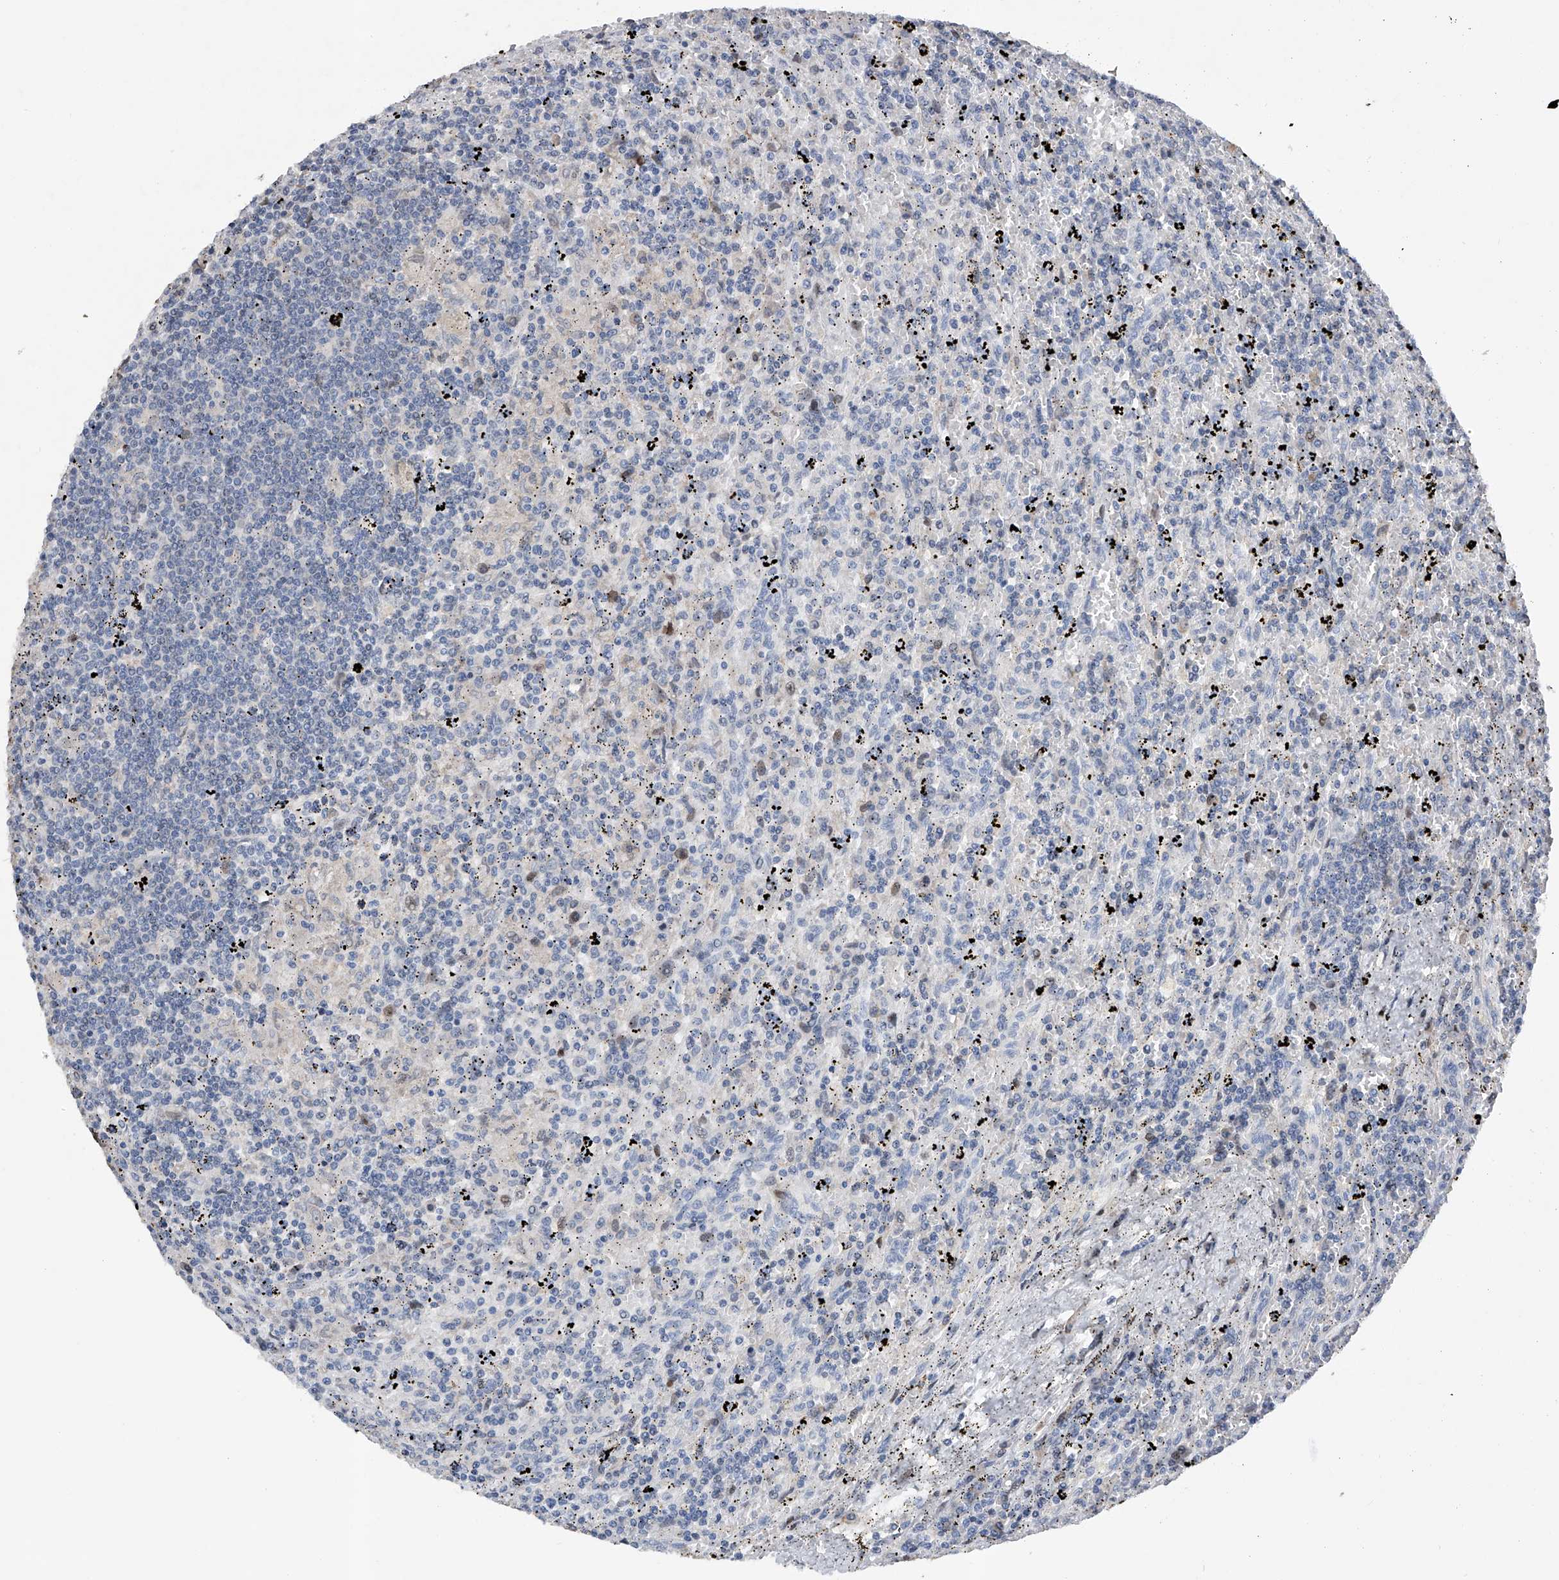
{"staining": {"intensity": "negative", "quantity": "none", "location": "none"}, "tissue": "lymphoma", "cell_type": "Tumor cells", "image_type": "cancer", "snomed": [{"axis": "morphology", "description": "Malignant lymphoma, non-Hodgkin's type, Low grade"}, {"axis": "topography", "description": "Spleen"}], "caption": "Tumor cells are negative for brown protein staining in low-grade malignant lymphoma, non-Hodgkin's type.", "gene": "RWDD2A", "patient": {"sex": "male", "age": 76}}